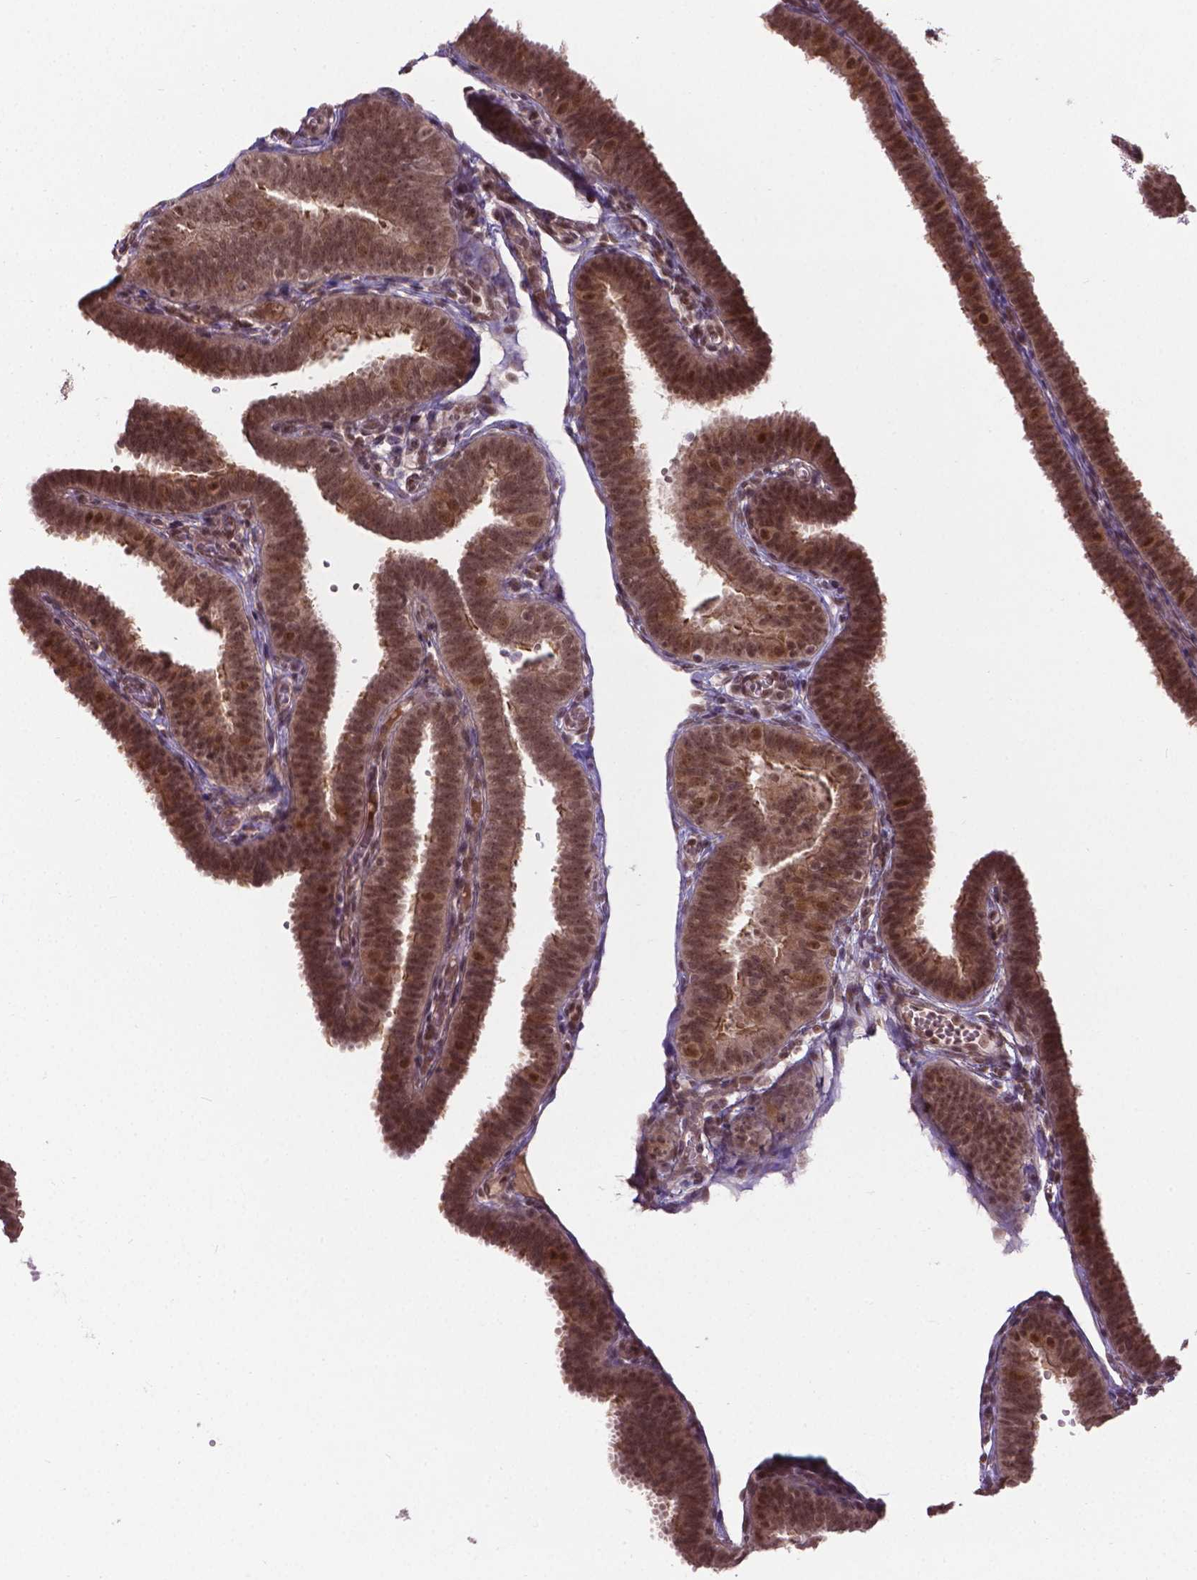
{"staining": {"intensity": "moderate", "quantity": ">75%", "location": "cytoplasmic/membranous,nuclear"}, "tissue": "fallopian tube", "cell_type": "Glandular cells", "image_type": "normal", "snomed": [{"axis": "morphology", "description": "Normal tissue, NOS"}, {"axis": "topography", "description": "Fallopian tube"}], "caption": "DAB immunohistochemical staining of normal fallopian tube displays moderate cytoplasmic/membranous,nuclear protein expression in approximately >75% of glandular cells. Nuclei are stained in blue.", "gene": "ANKRD54", "patient": {"sex": "female", "age": 25}}